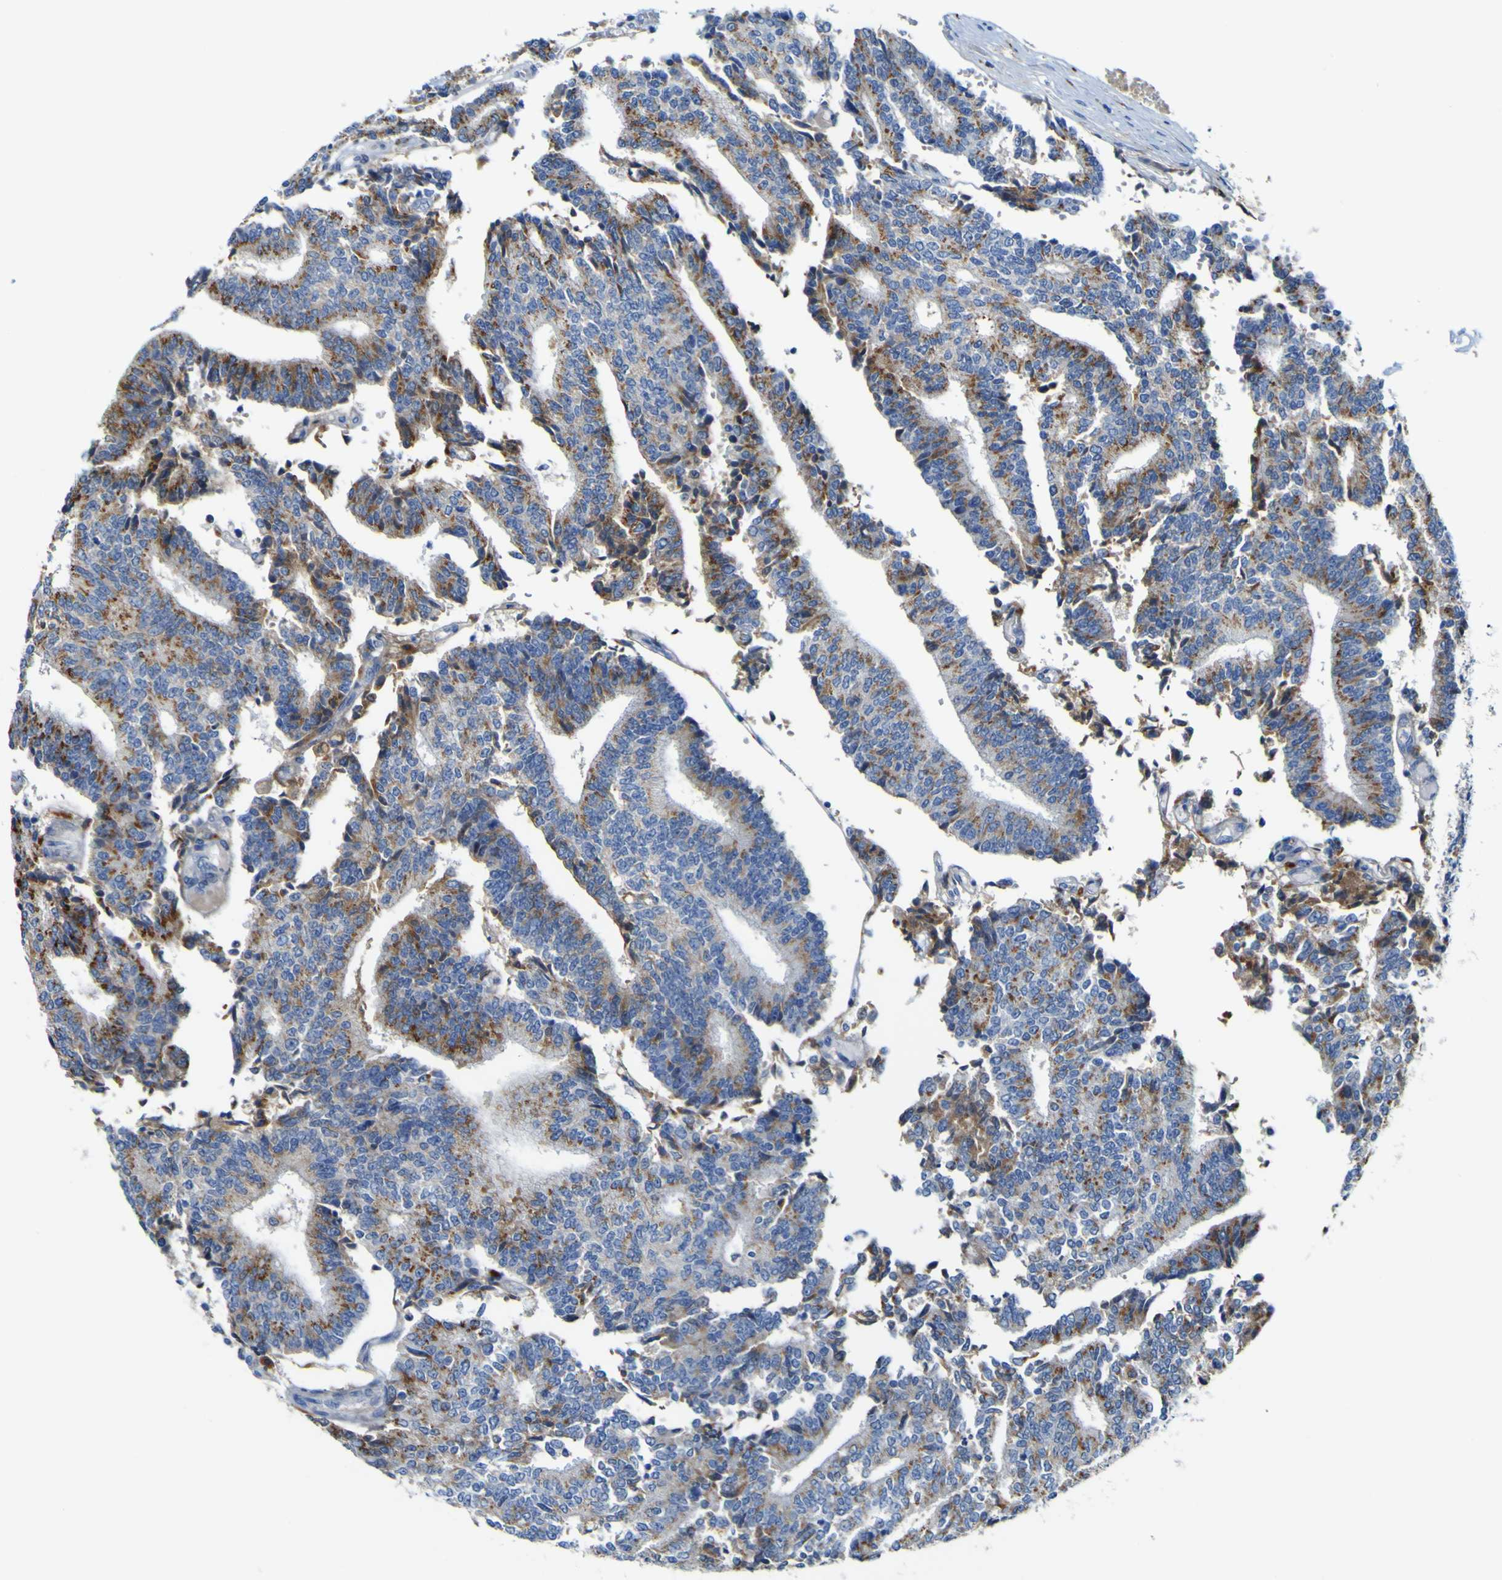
{"staining": {"intensity": "moderate", "quantity": ">75%", "location": "cytoplasmic/membranous"}, "tissue": "prostate cancer", "cell_type": "Tumor cells", "image_type": "cancer", "snomed": [{"axis": "morphology", "description": "Normal tissue, NOS"}, {"axis": "morphology", "description": "Adenocarcinoma, High grade"}, {"axis": "topography", "description": "Prostate"}, {"axis": "topography", "description": "Seminal veicle"}], "caption": "A brown stain highlights moderate cytoplasmic/membranous staining of a protein in human prostate cancer tumor cells. (DAB (3,3'-diaminobenzidine) IHC, brown staining for protein, blue staining for nuclei).", "gene": "PTPRF", "patient": {"sex": "male", "age": 55}}